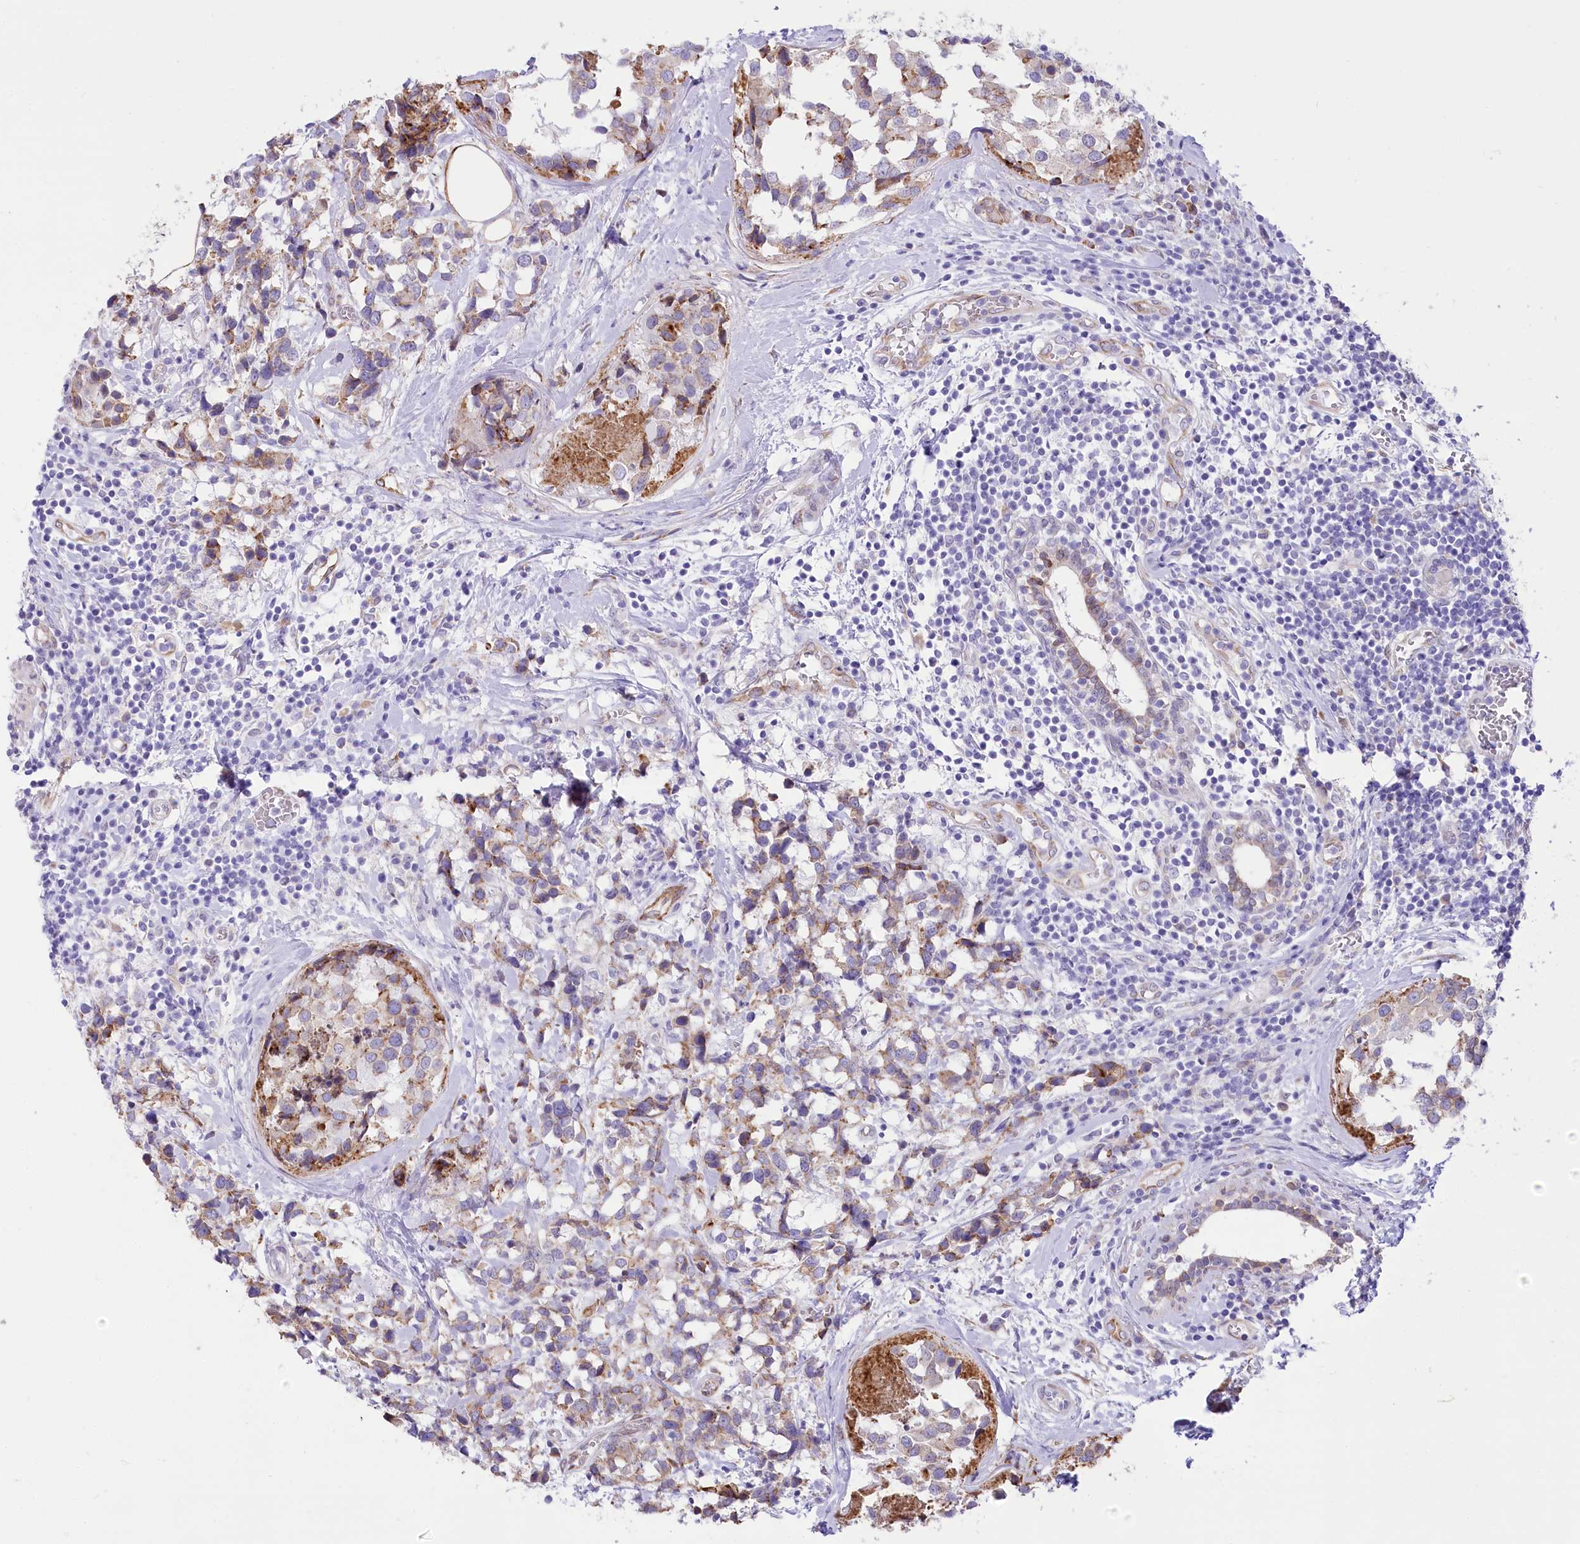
{"staining": {"intensity": "weak", "quantity": "<25%", "location": "cytoplasmic/membranous"}, "tissue": "breast cancer", "cell_type": "Tumor cells", "image_type": "cancer", "snomed": [{"axis": "morphology", "description": "Lobular carcinoma"}, {"axis": "topography", "description": "Breast"}], "caption": "Immunohistochemistry (IHC) micrograph of neoplastic tissue: breast lobular carcinoma stained with DAB reveals no significant protein staining in tumor cells.", "gene": "STT3B", "patient": {"sex": "female", "age": 59}}